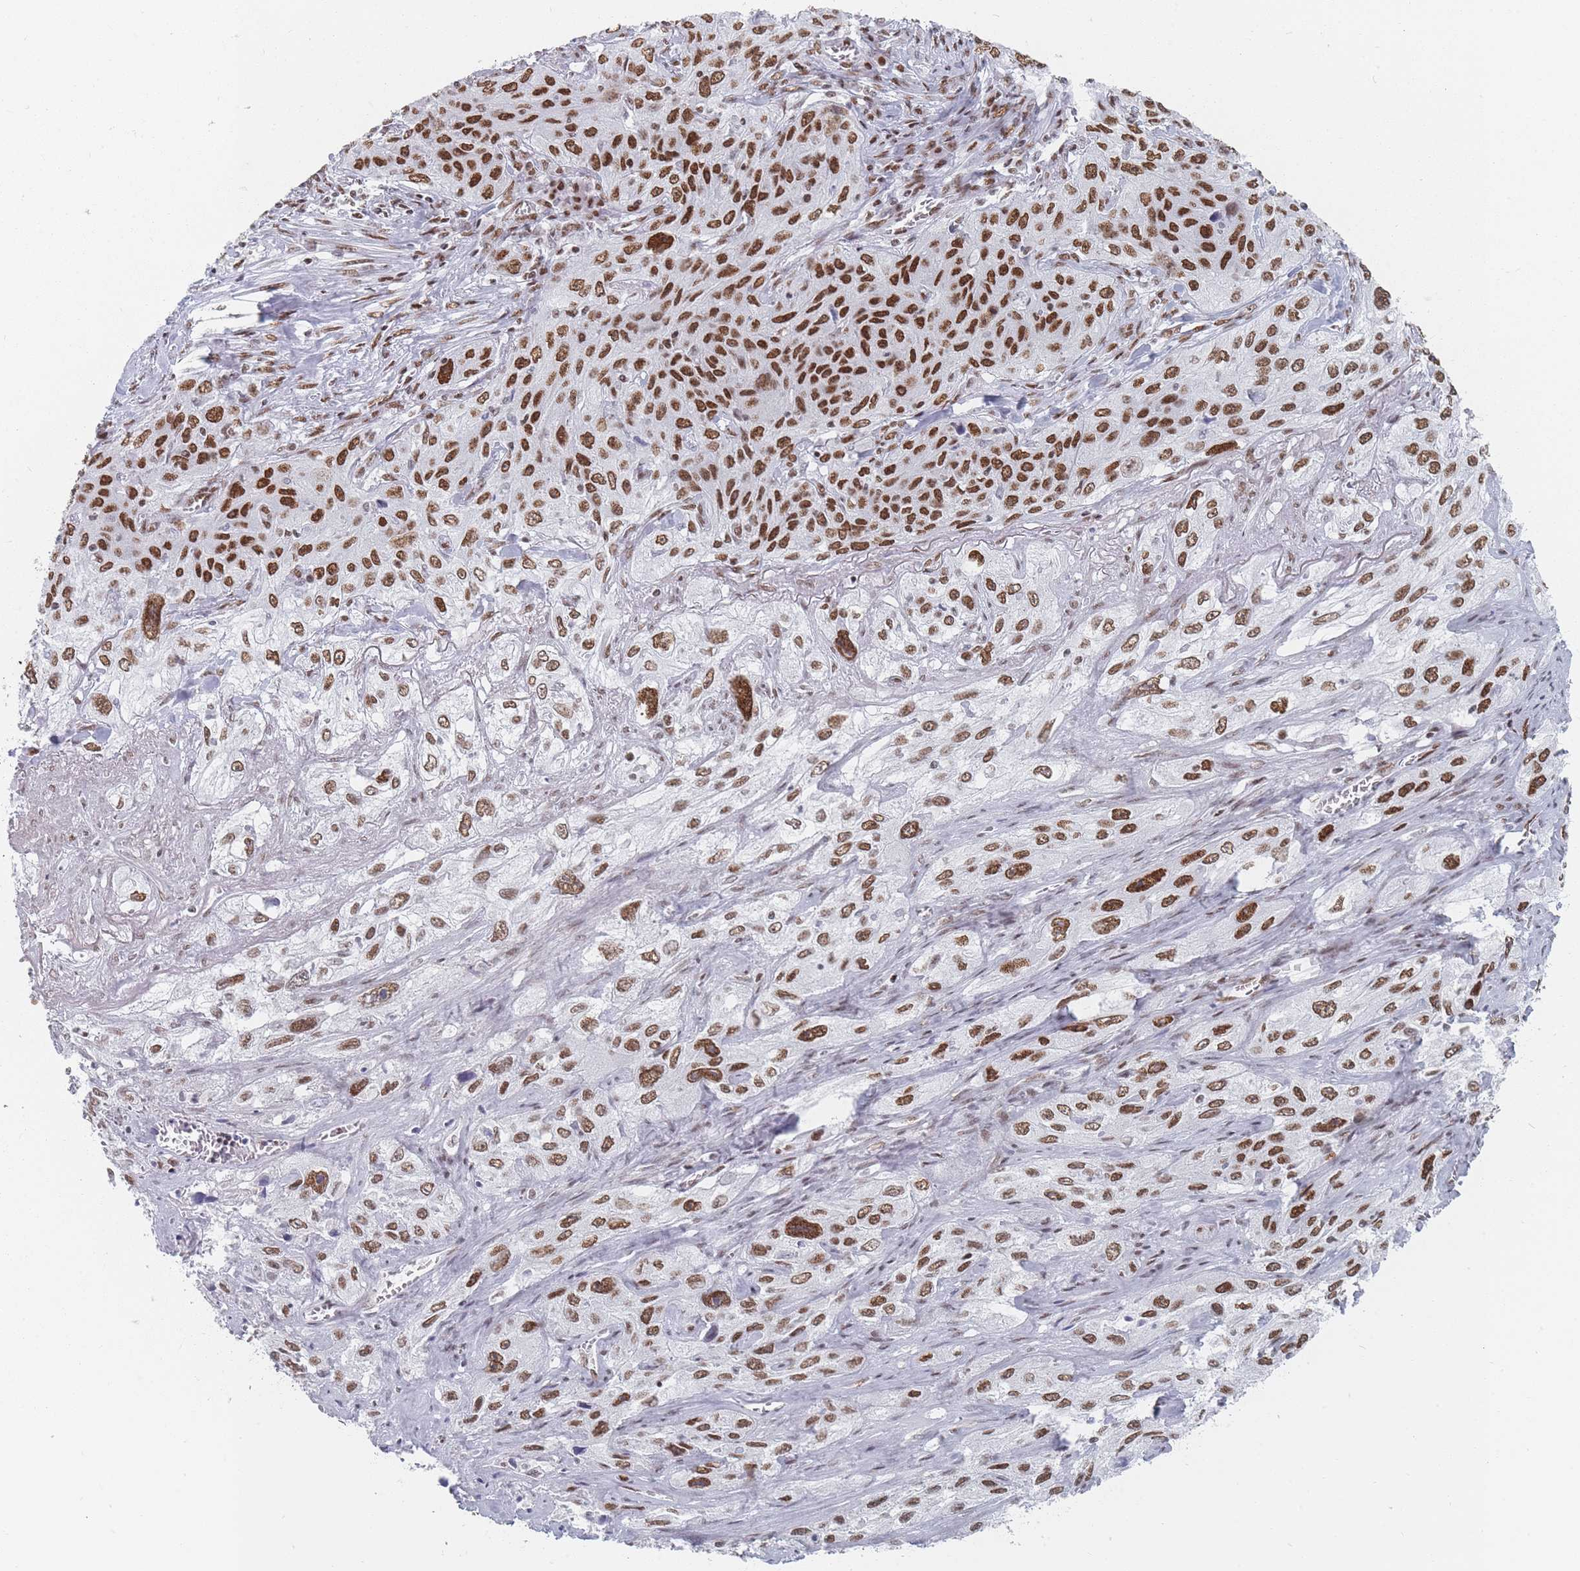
{"staining": {"intensity": "moderate", "quantity": ">75%", "location": "nuclear"}, "tissue": "lung cancer", "cell_type": "Tumor cells", "image_type": "cancer", "snomed": [{"axis": "morphology", "description": "Squamous cell carcinoma, NOS"}, {"axis": "topography", "description": "Lung"}], "caption": "There is medium levels of moderate nuclear staining in tumor cells of squamous cell carcinoma (lung), as demonstrated by immunohistochemical staining (brown color).", "gene": "SAFB2", "patient": {"sex": "female", "age": 69}}